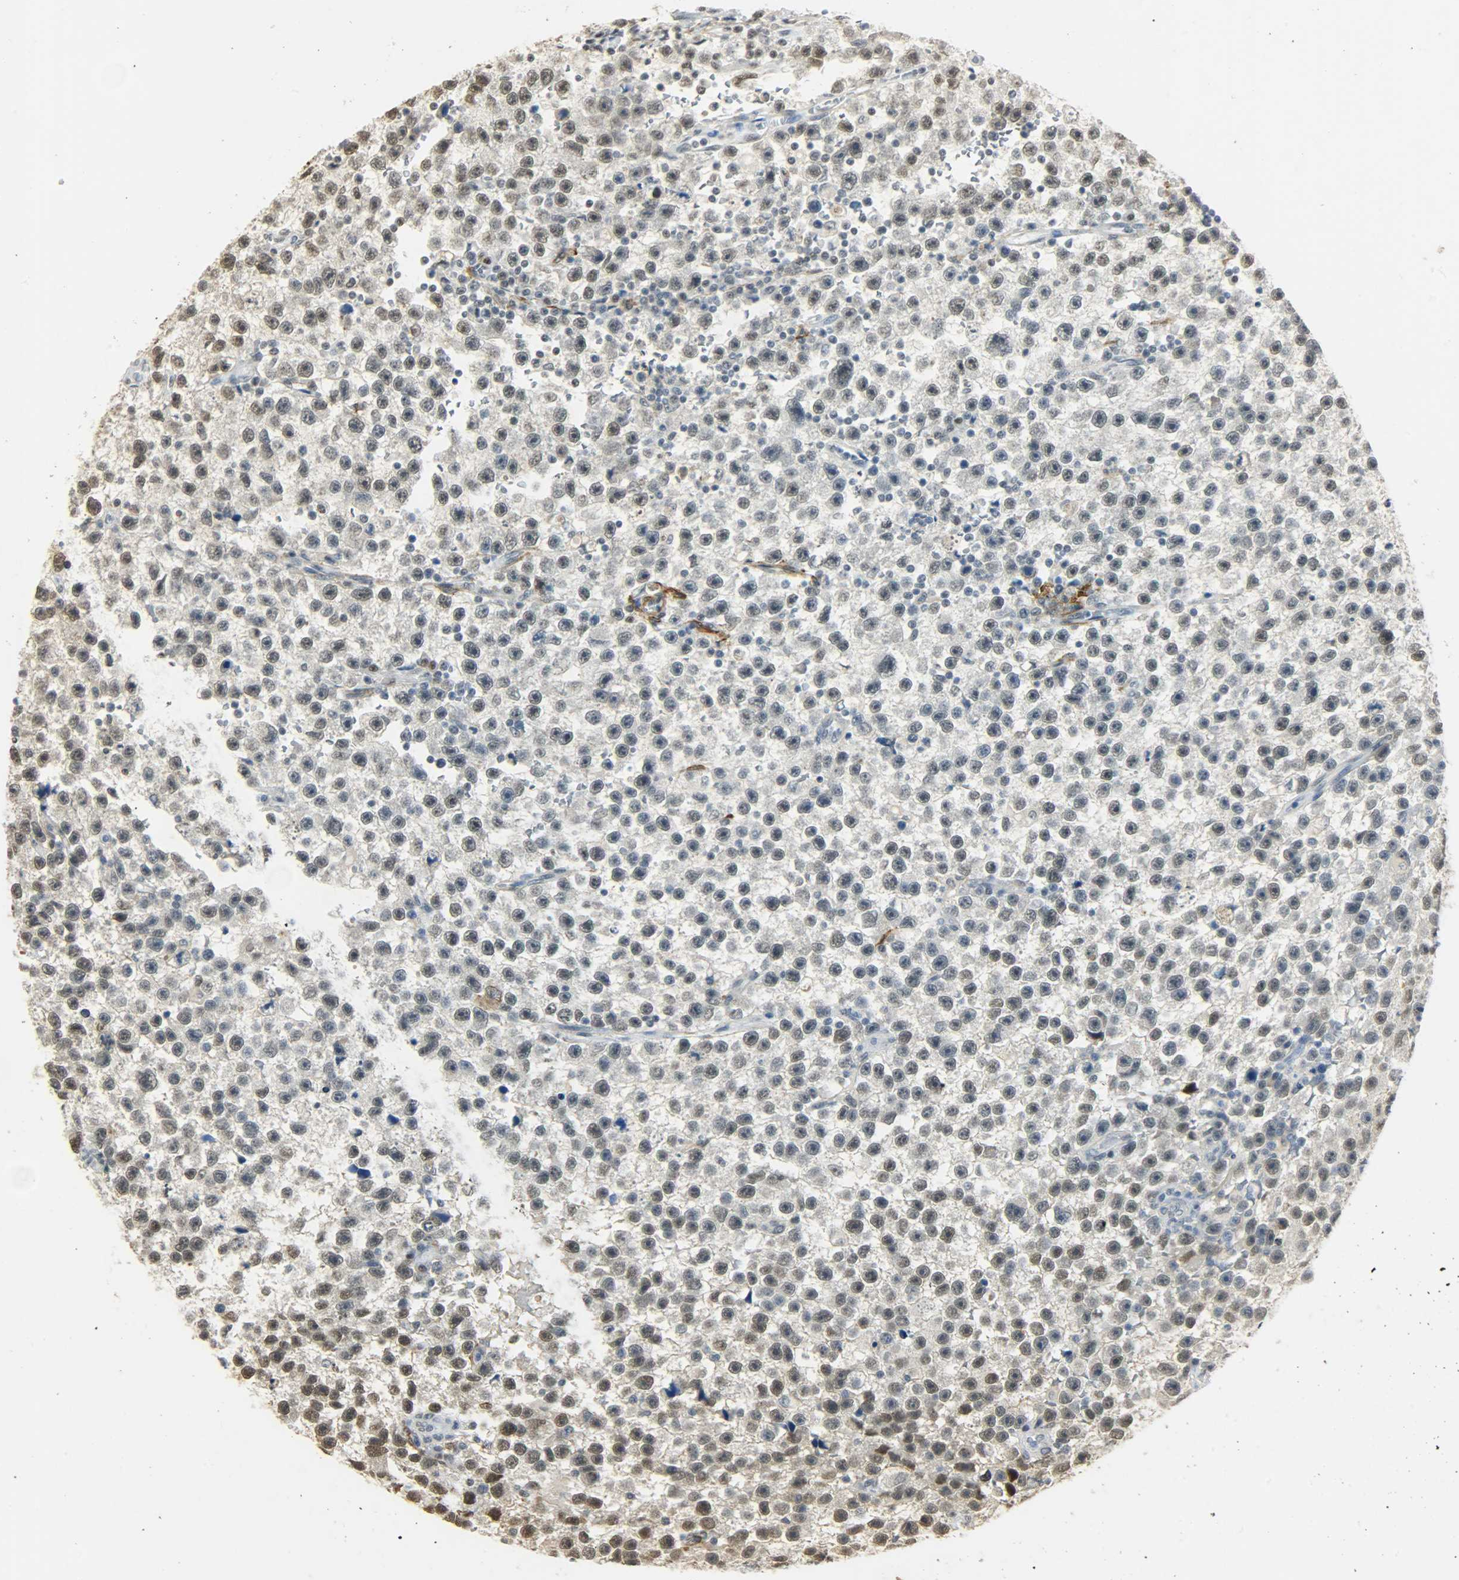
{"staining": {"intensity": "weak", "quantity": "25%-75%", "location": "nuclear"}, "tissue": "testis cancer", "cell_type": "Tumor cells", "image_type": "cancer", "snomed": [{"axis": "morphology", "description": "Seminoma, NOS"}, {"axis": "topography", "description": "Testis"}], "caption": "Immunohistochemical staining of testis cancer (seminoma) demonstrates weak nuclear protein staining in approximately 25%-75% of tumor cells. (DAB (3,3'-diaminobenzidine) IHC with brightfield microscopy, high magnification).", "gene": "NGFR", "patient": {"sex": "male", "age": 33}}